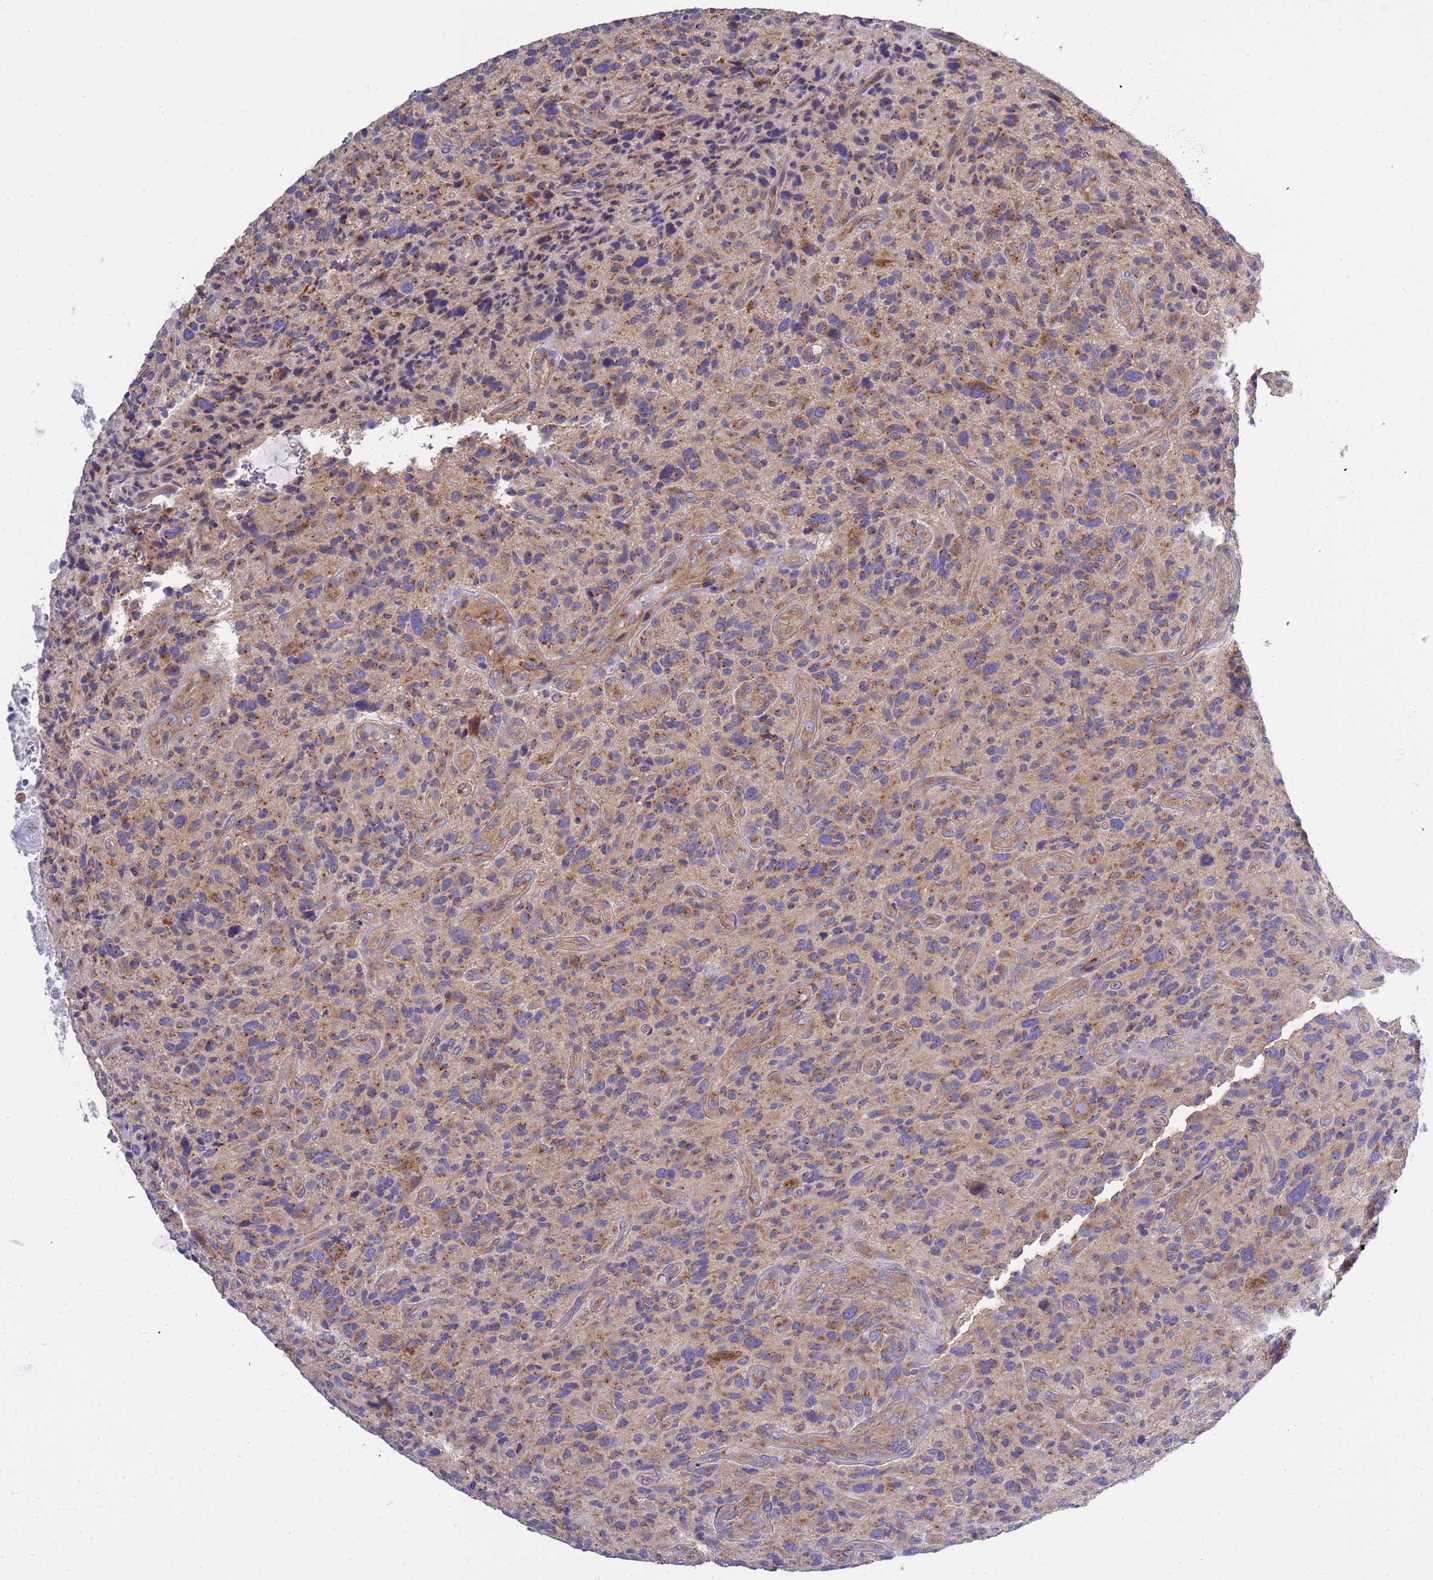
{"staining": {"intensity": "moderate", "quantity": "25%-75%", "location": "cytoplasmic/membranous"}, "tissue": "glioma", "cell_type": "Tumor cells", "image_type": "cancer", "snomed": [{"axis": "morphology", "description": "Glioma, malignant, High grade"}, {"axis": "topography", "description": "Brain"}], "caption": "High-power microscopy captured an immunohistochemistry micrograph of glioma, revealing moderate cytoplasmic/membranous positivity in about 25%-75% of tumor cells.", "gene": "ANAPC1", "patient": {"sex": "male", "age": 47}}